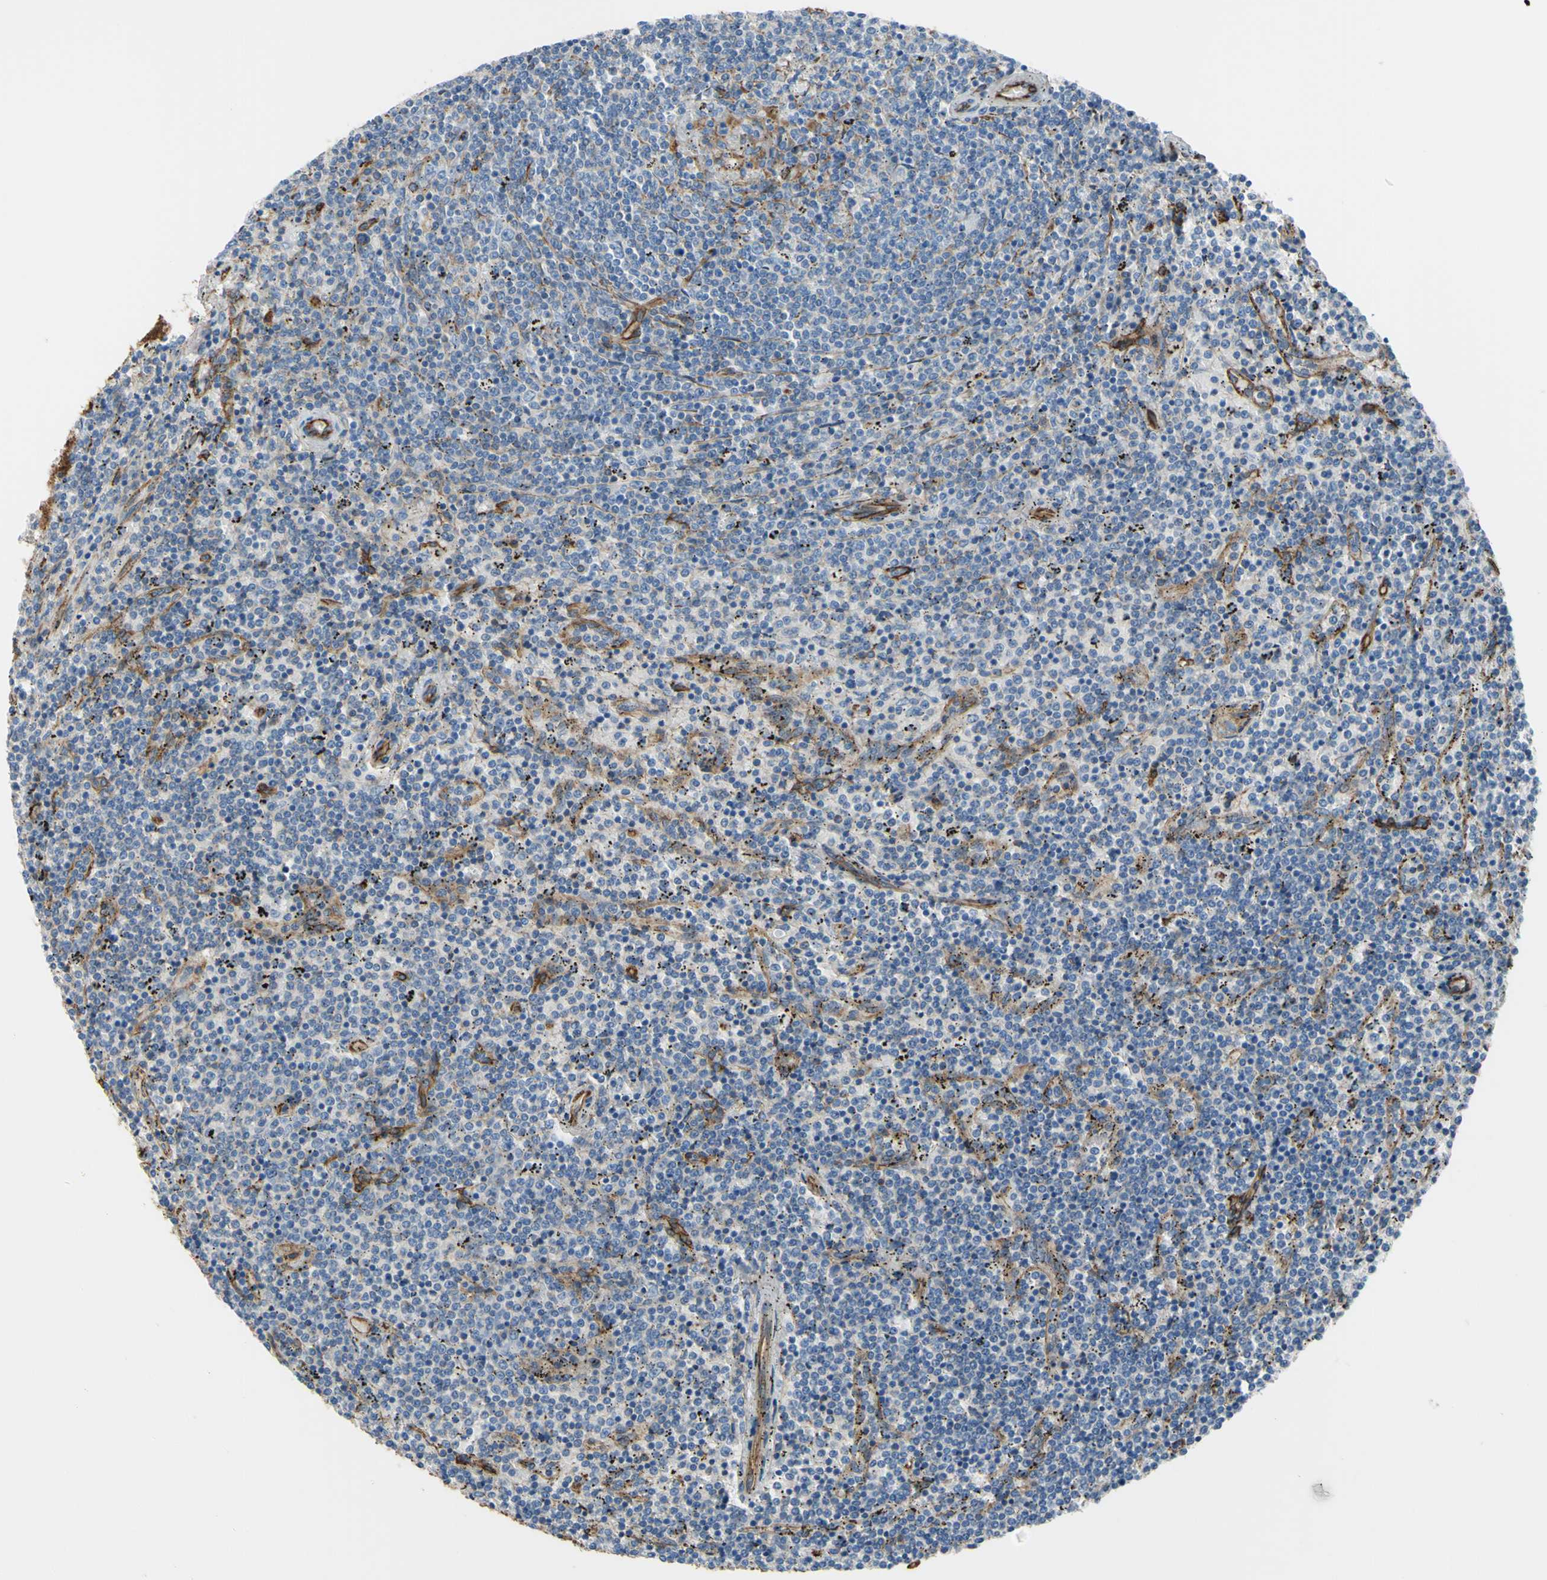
{"staining": {"intensity": "weak", "quantity": ">75%", "location": "cytoplasmic/membranous"}, "tissue": "lymphoma", "cell_type": "Tumor cells", "image_type": "cancer", "snomed": [{"axis": "morphology", "description": "Malignant lymphoma, non-Hodgkin's type, Low grade"}, {"axis": "topography", "description": "Spleen"}], "caption": "Lymphoma tissue demonstrates weak cytoplasmic/membranous positivity in approximately >75% of tumor cells", "gene": "TPBG", "patient": {"sex": "female", "age": 50}}